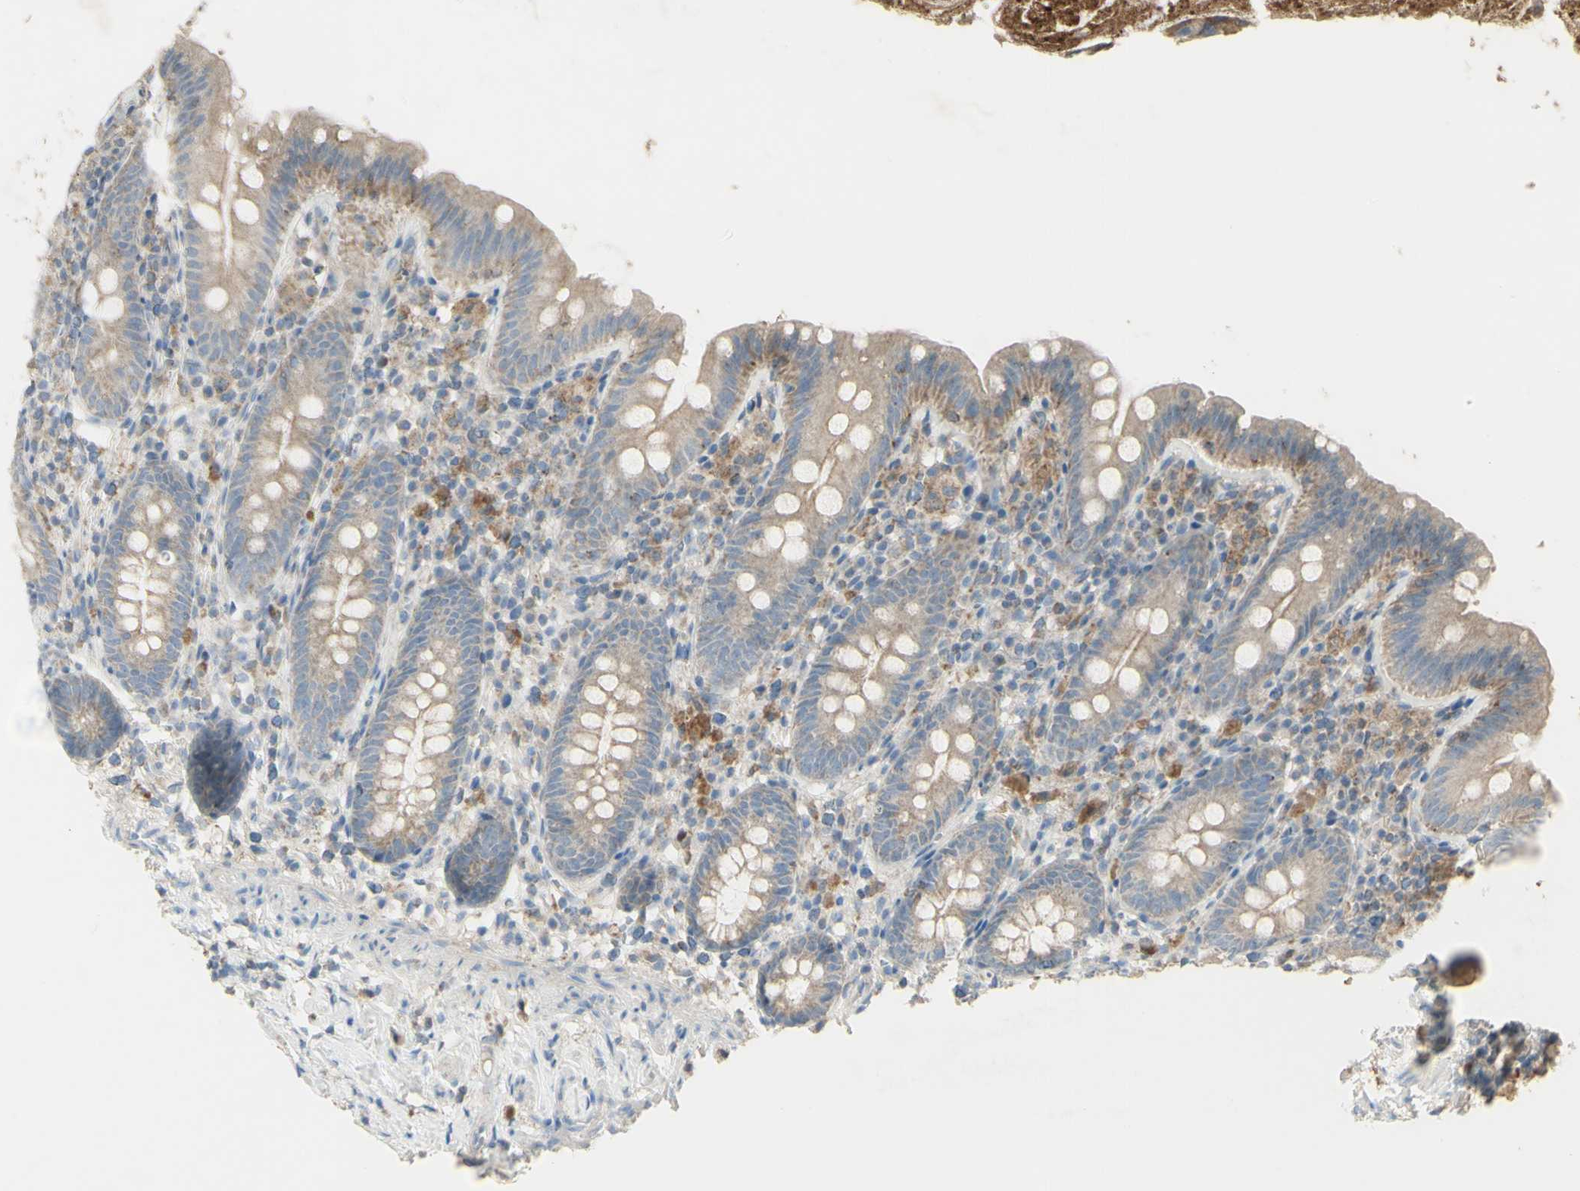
{"staining": {"intensity": "weak", "quantity": ">75%", "location": "cytoplasmic/membranous"}, "tissue": "appendix", "cell_type": "Glandular cells", "image_type": "normal", "snomed": [{"axis": "morphology", "description": "Normal tissue, NOS"}, {"axis": "topography", "description": "Appendix"}], "caption": "A low amount of weak cytoplasmic/membranous staining is identified in approximately >75% of glandular cells in normal appendix.", "gene": "CNTNAP1", "patient": {"sex": "male", "age": 52}}